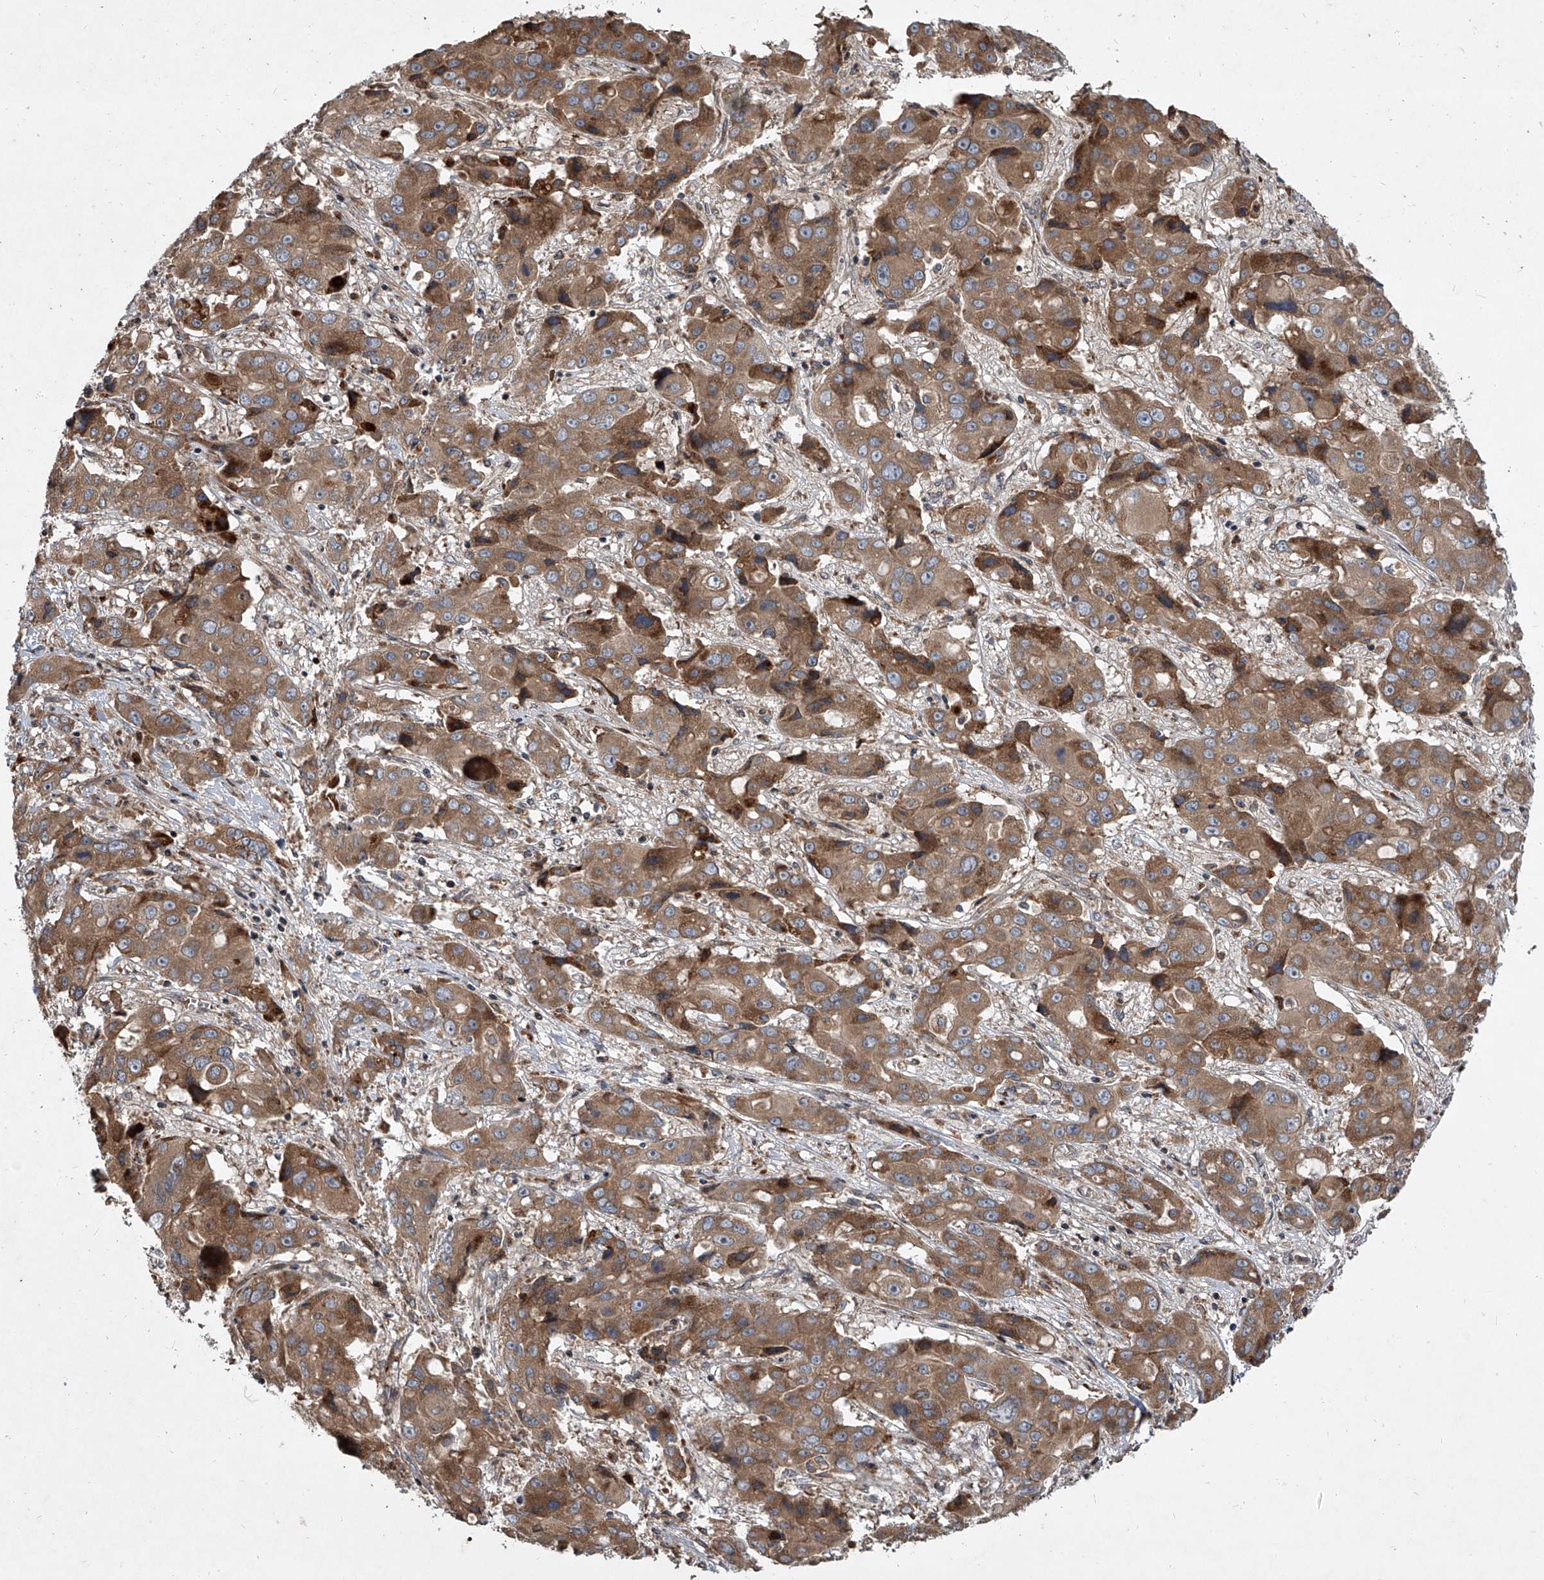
{"staining": {"intensity": "moderate", "quantity": ">75%", "location": "cytoplasmic/membranous"}, "tissue": "liver cancer", "cell_type": "Tumor cells", "image_type": "cancer", "snomed": [{"axis": "morphology", "description": "Cholangiocarcinoma"}, {"axis": "topography", "description": "Liver"}], "caption": "Protein staining demonstrates moderate cytoplasmic/membranous staining in approximately >75% of tumor cells in liver cancer (cholangiocarcinoma).", "gene": "EVA1C", "patient": {"sex": "male", "age": 67}}